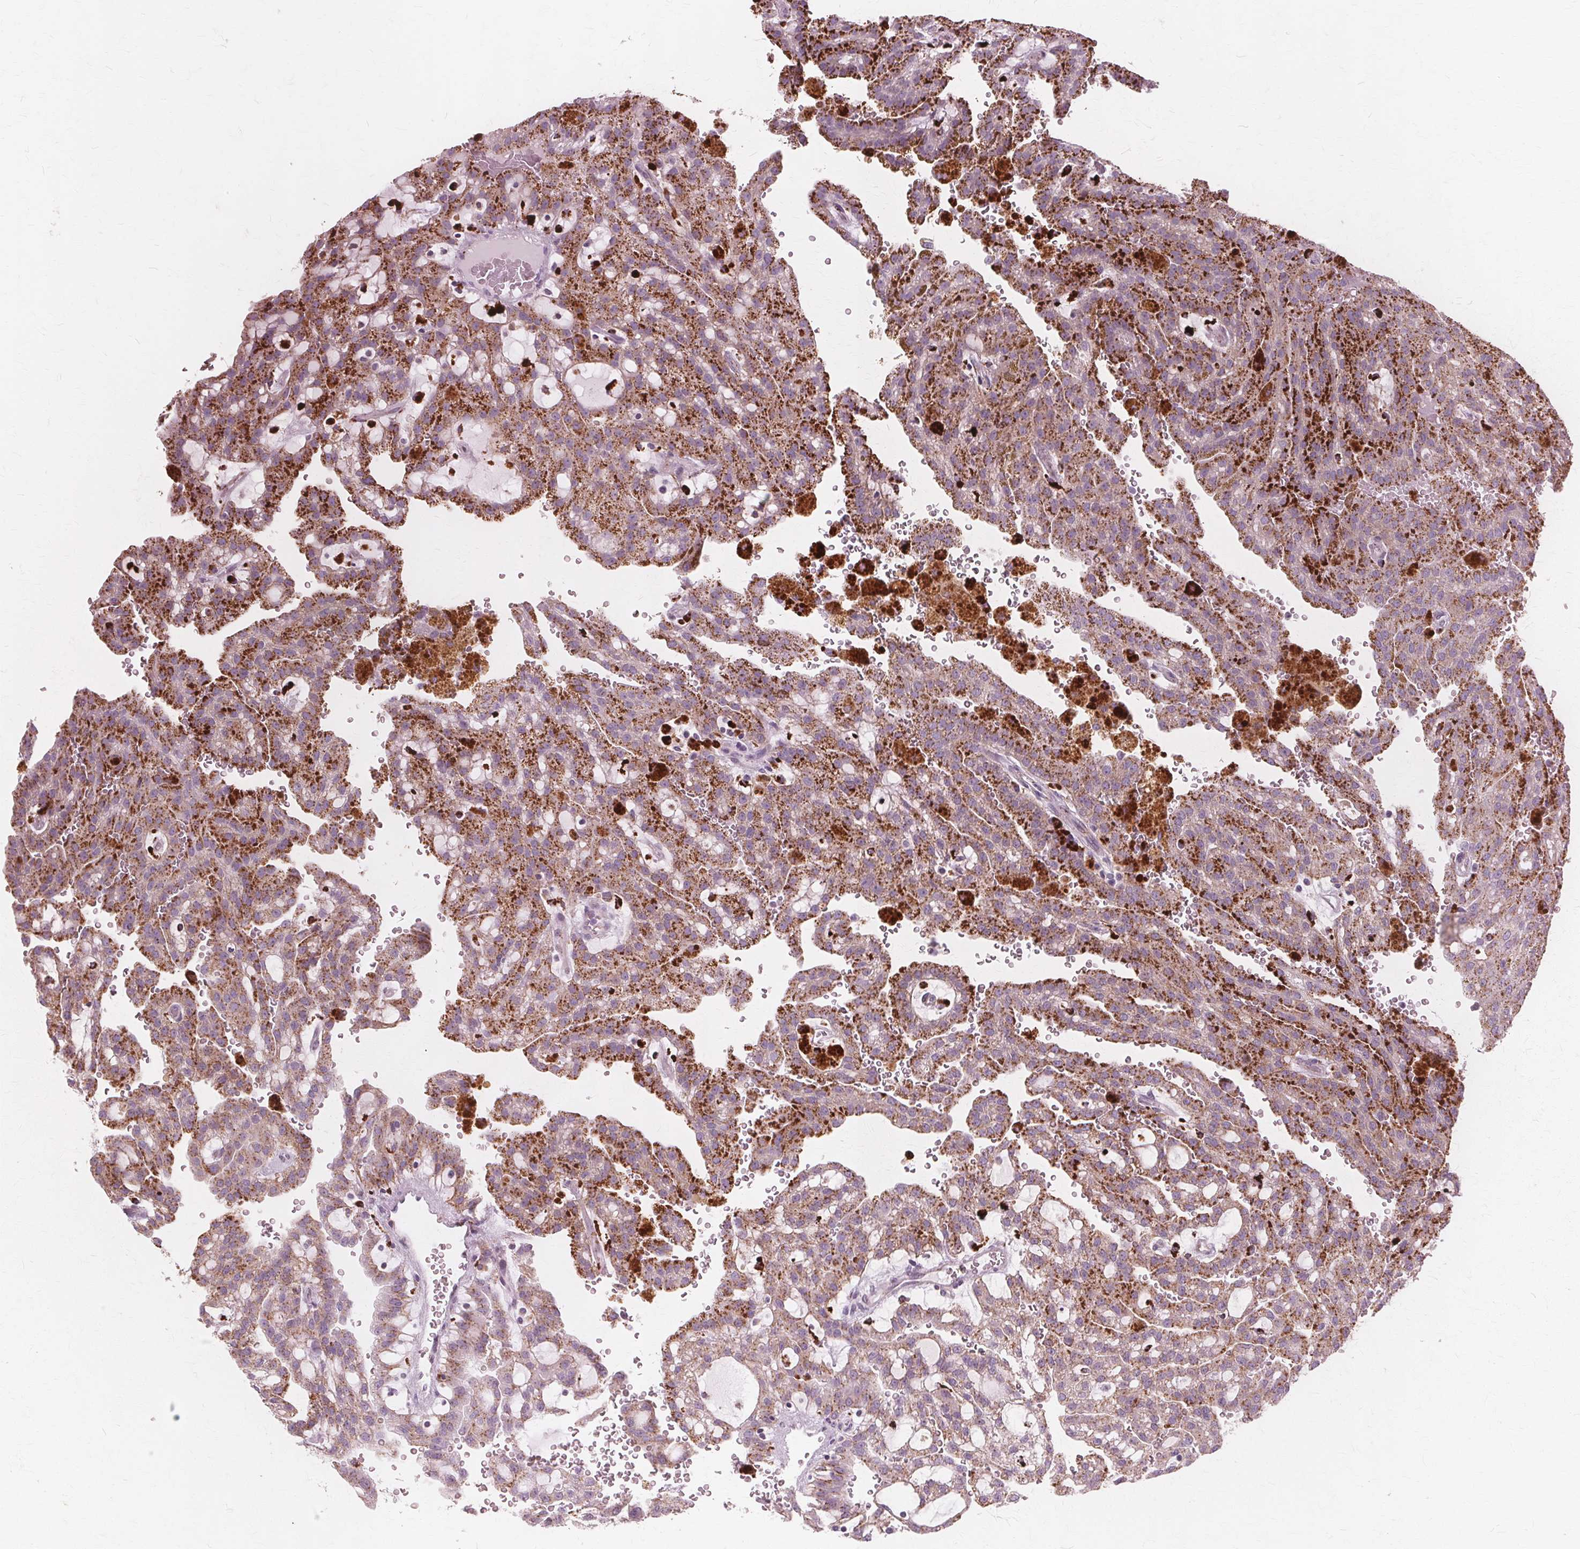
{"staining": {"intensity": "moderate", "quantity": "25%-75%", "location": "cytoplasmic/membranous"}, "tissue": "renal cancer", "cell_type": "Tumor cells", "image_type": "cancer", "snomed": [{"axis": "morphology", "description": "Adenocarcinoma, NOS"}, {"axis": "topography", "description": "Kidney"}], "caption": "The immunohistochemical stain shows moderate cytoplasmic/membranous positivity in tumor cells of renal cancer tissue.", "gene": "DNASE2", "patient": {"sex": "male", "age": 63}}